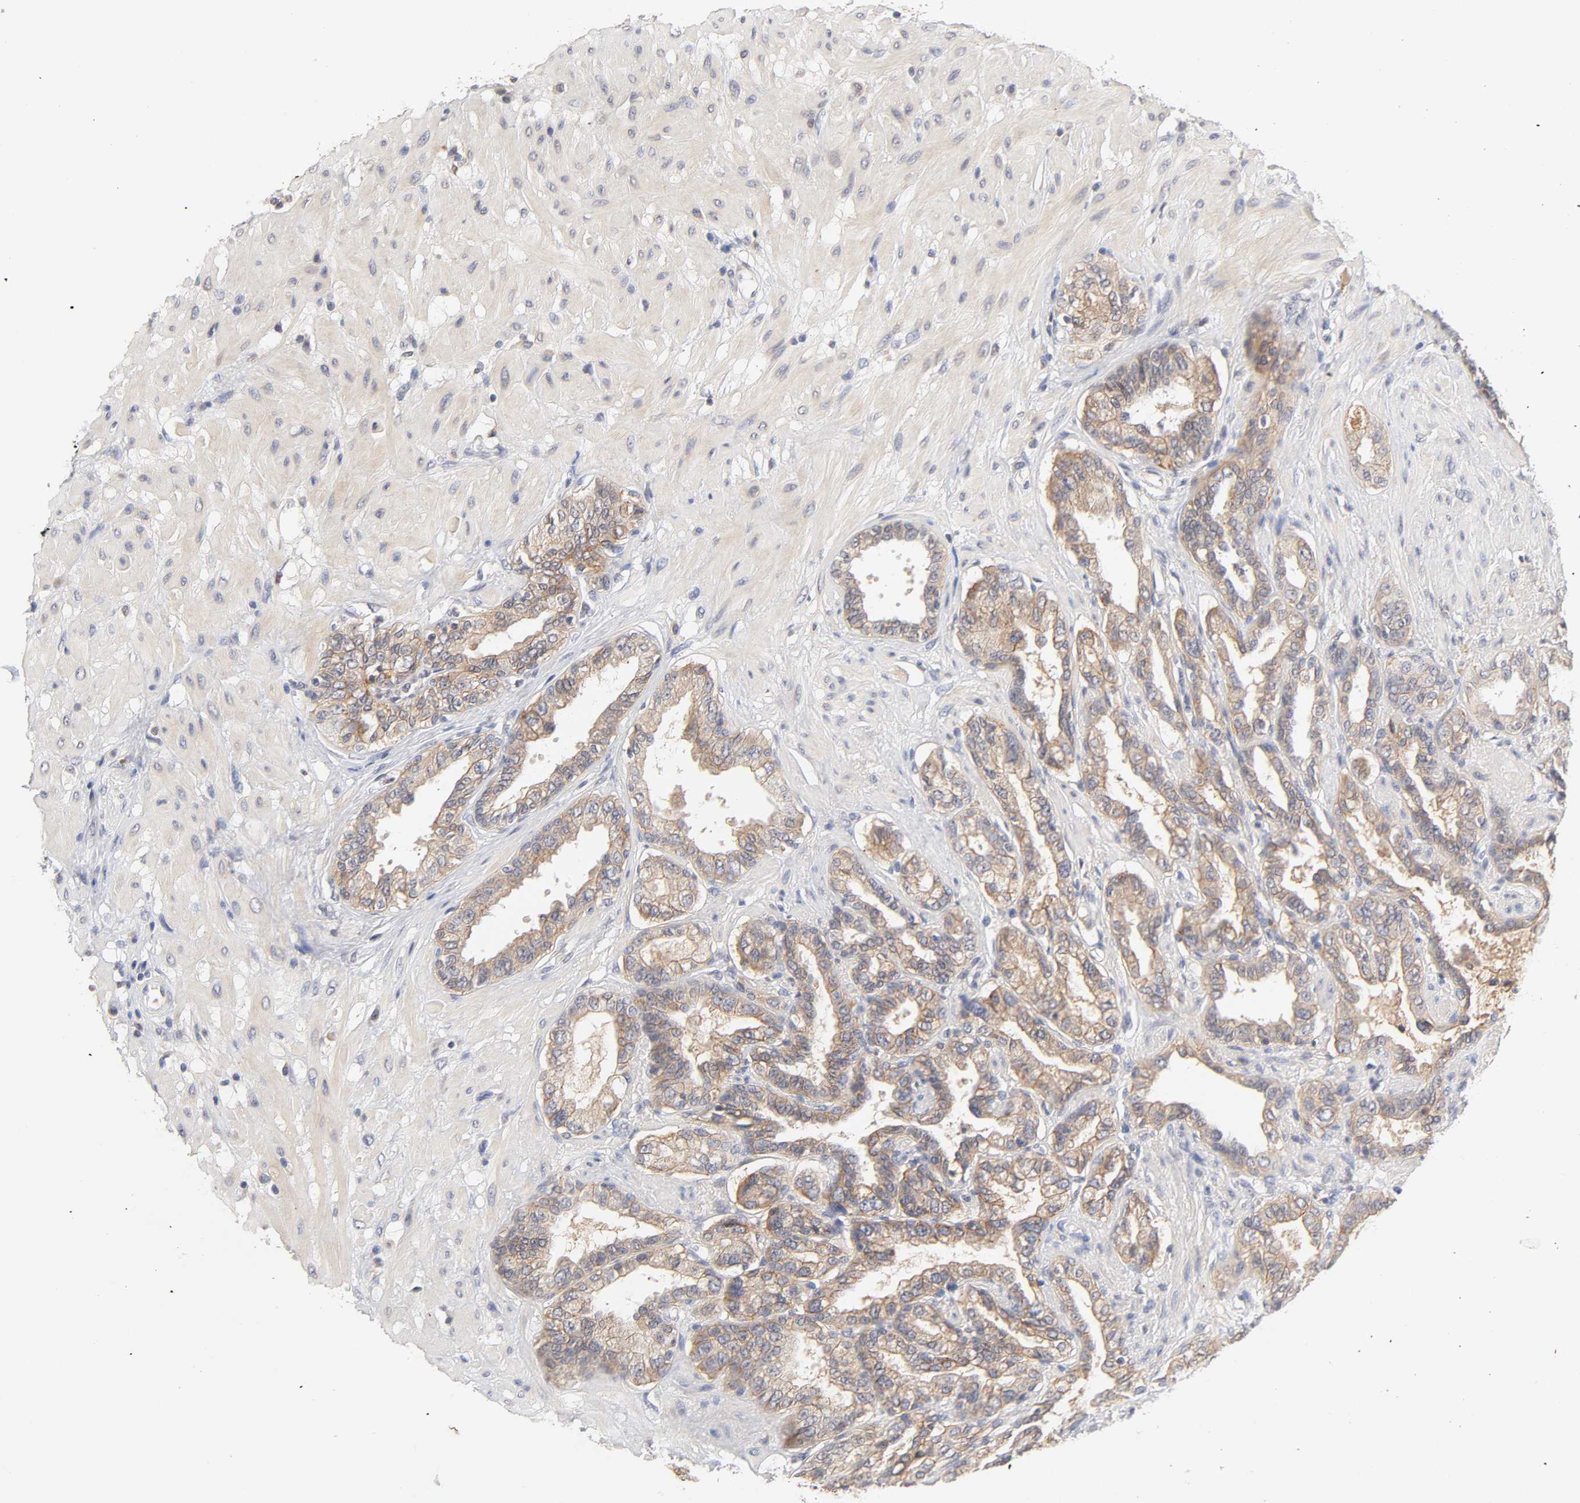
{"staining": {"intensity": "moderate", "quantity": ">75%", "location": "cytoplasmic/membranous"}, "tissue": "seminal vesicle", "cell_type": "Glandular cells", "image_type": "normal", "snomed": [{"axis": "morphology", "description": "Normal tissue, NOS"}, {"axis": "topography", "description": "Seminal veicle"}], "caption": "Seminal vesicle stained with a brown dye shows moderate cytoplasmic/membranous positive staining in approximately >75% of glandular cells.", "gene": "CXADR", "patient": {"sex": "male", "age": 61}}